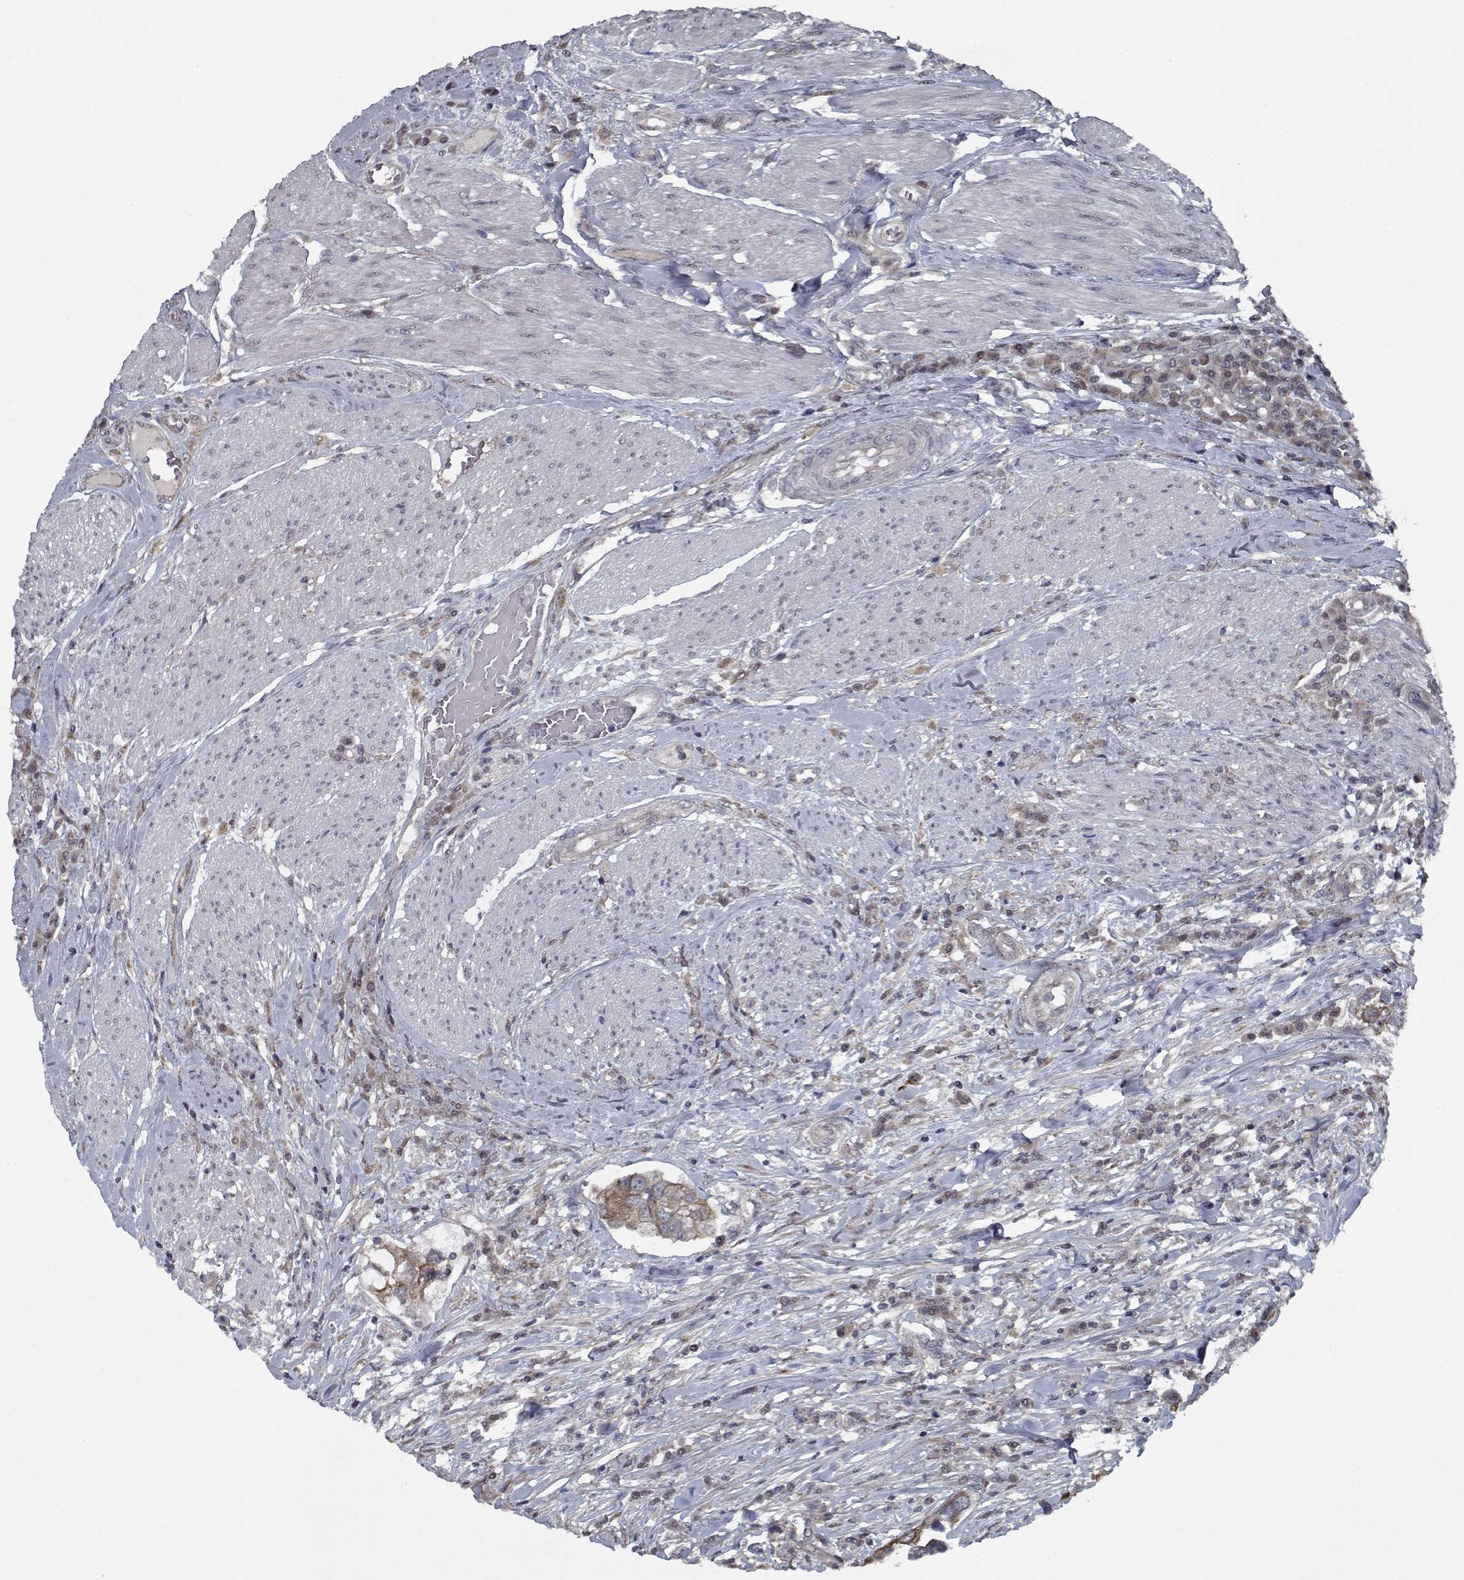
{"staining": {"intensity": "moderate", "quantity": ">75%", "location": "cytoplasmic/membranous"}, "tissue": "urothelial cancer", "cell_type": "Tumor cells", "image_type": "cancer", "snomed": [{"axis": "morphology", "description": "Urothelial carcinoma, NOS"}, {"axis": "morphology", "description": "Urothelial carcinoma, High grade"}, {"axis": "topography", "description": "Urinary bladder"}], "caption": "This is a histology image of IHC staining of urothelial cancer, which shows moderate staining in the cytoplasmic/membranous of tumor cells.", "gene": "NLK", "patient": {"sex": "male", "age": 63}}